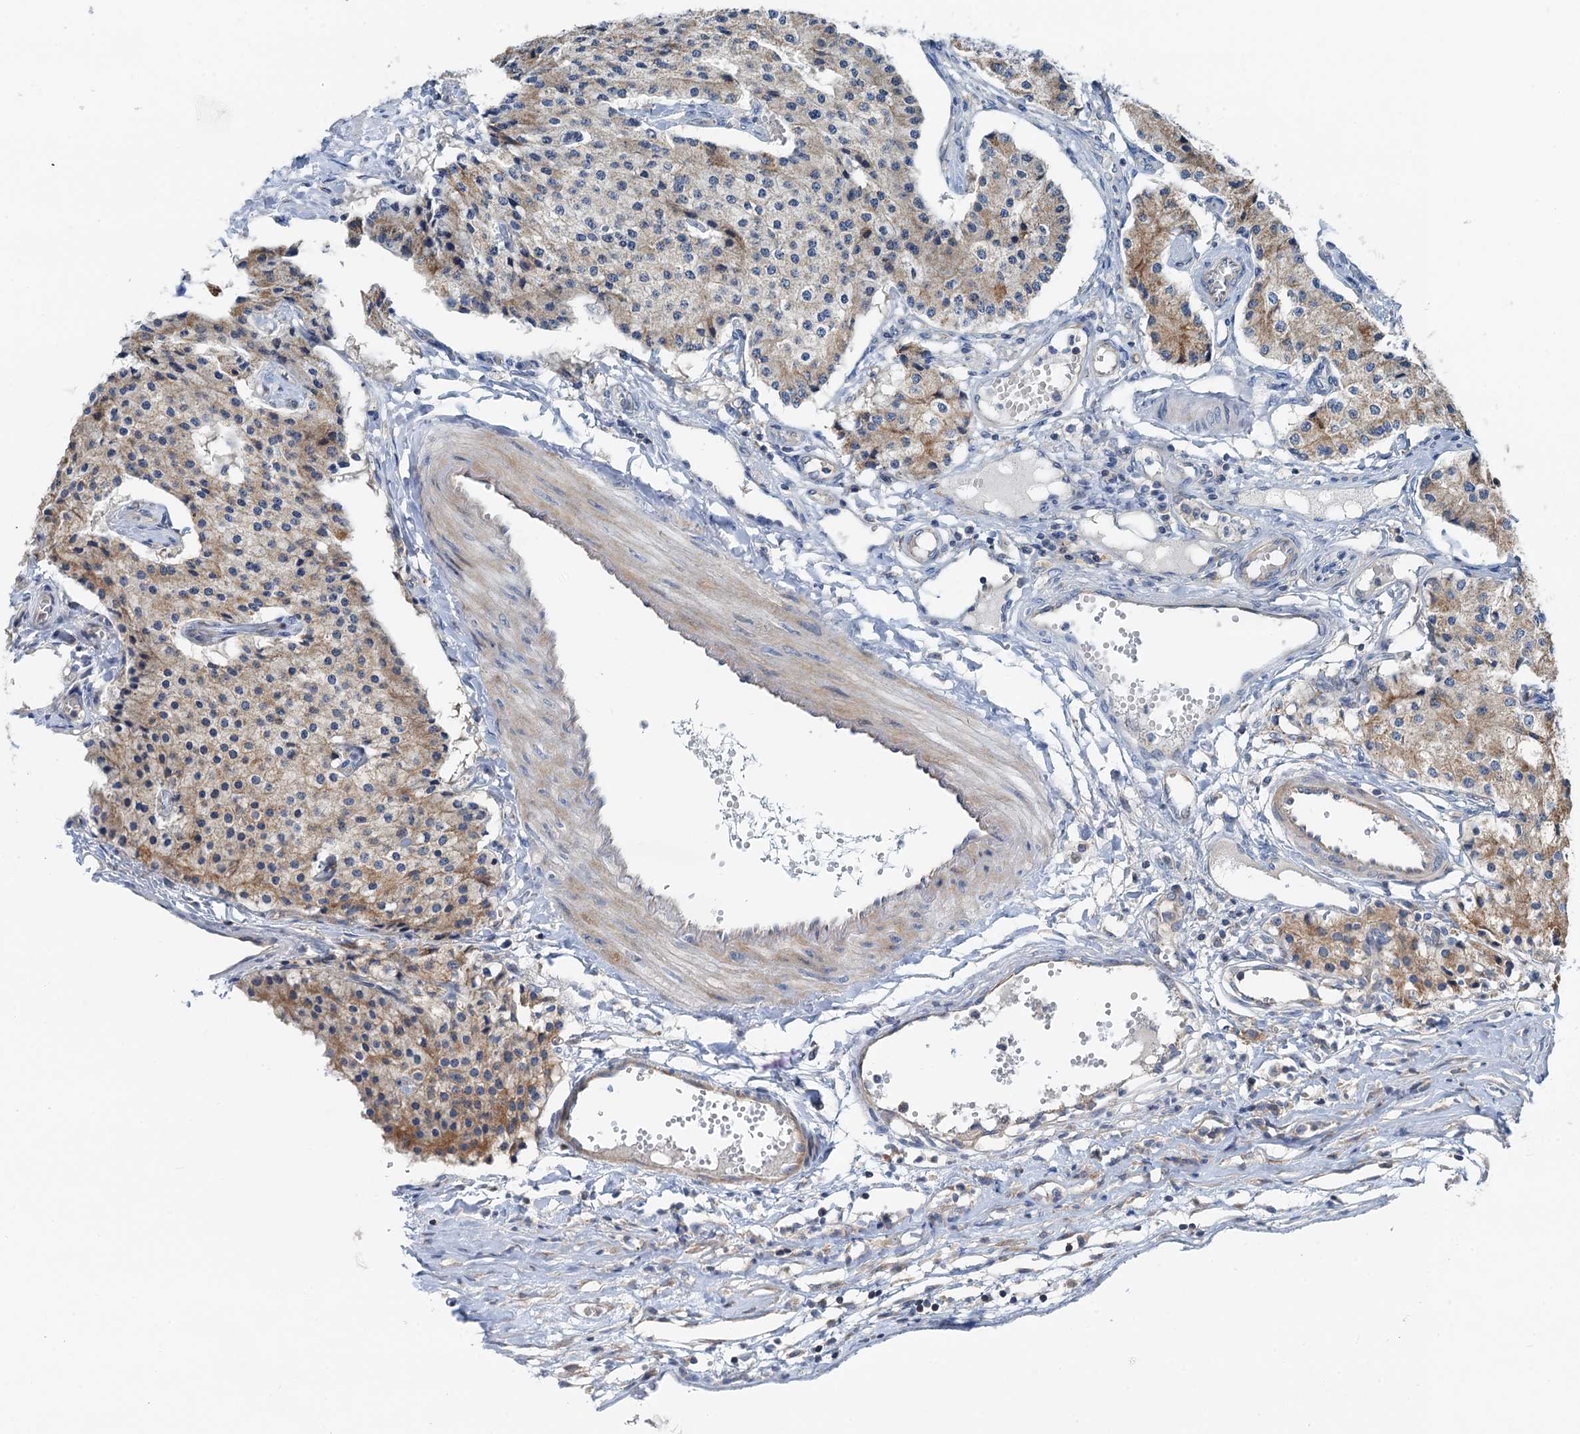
{"staining": {"intensity": "weak", "quantity": ">75%", "location": "cytoplasmic/membranous"}, "tissue": "carcinoid", "cell_type": "Tumor cells", "image_type": "cancer", "snomed": [{"axis": "morphology", "description": "Carcinoid, malignant, NOS"}, {"axis": "topography", "description": "Colon"}], "caption": "Immunohistochemical staining of carcinoid exhibits low levels of weak cytoplasmic/membranous protein staining in approximately >75% of tumor cells.", "gene": "ANKRD26", "patient": {"sex": "female", "age": 52}}